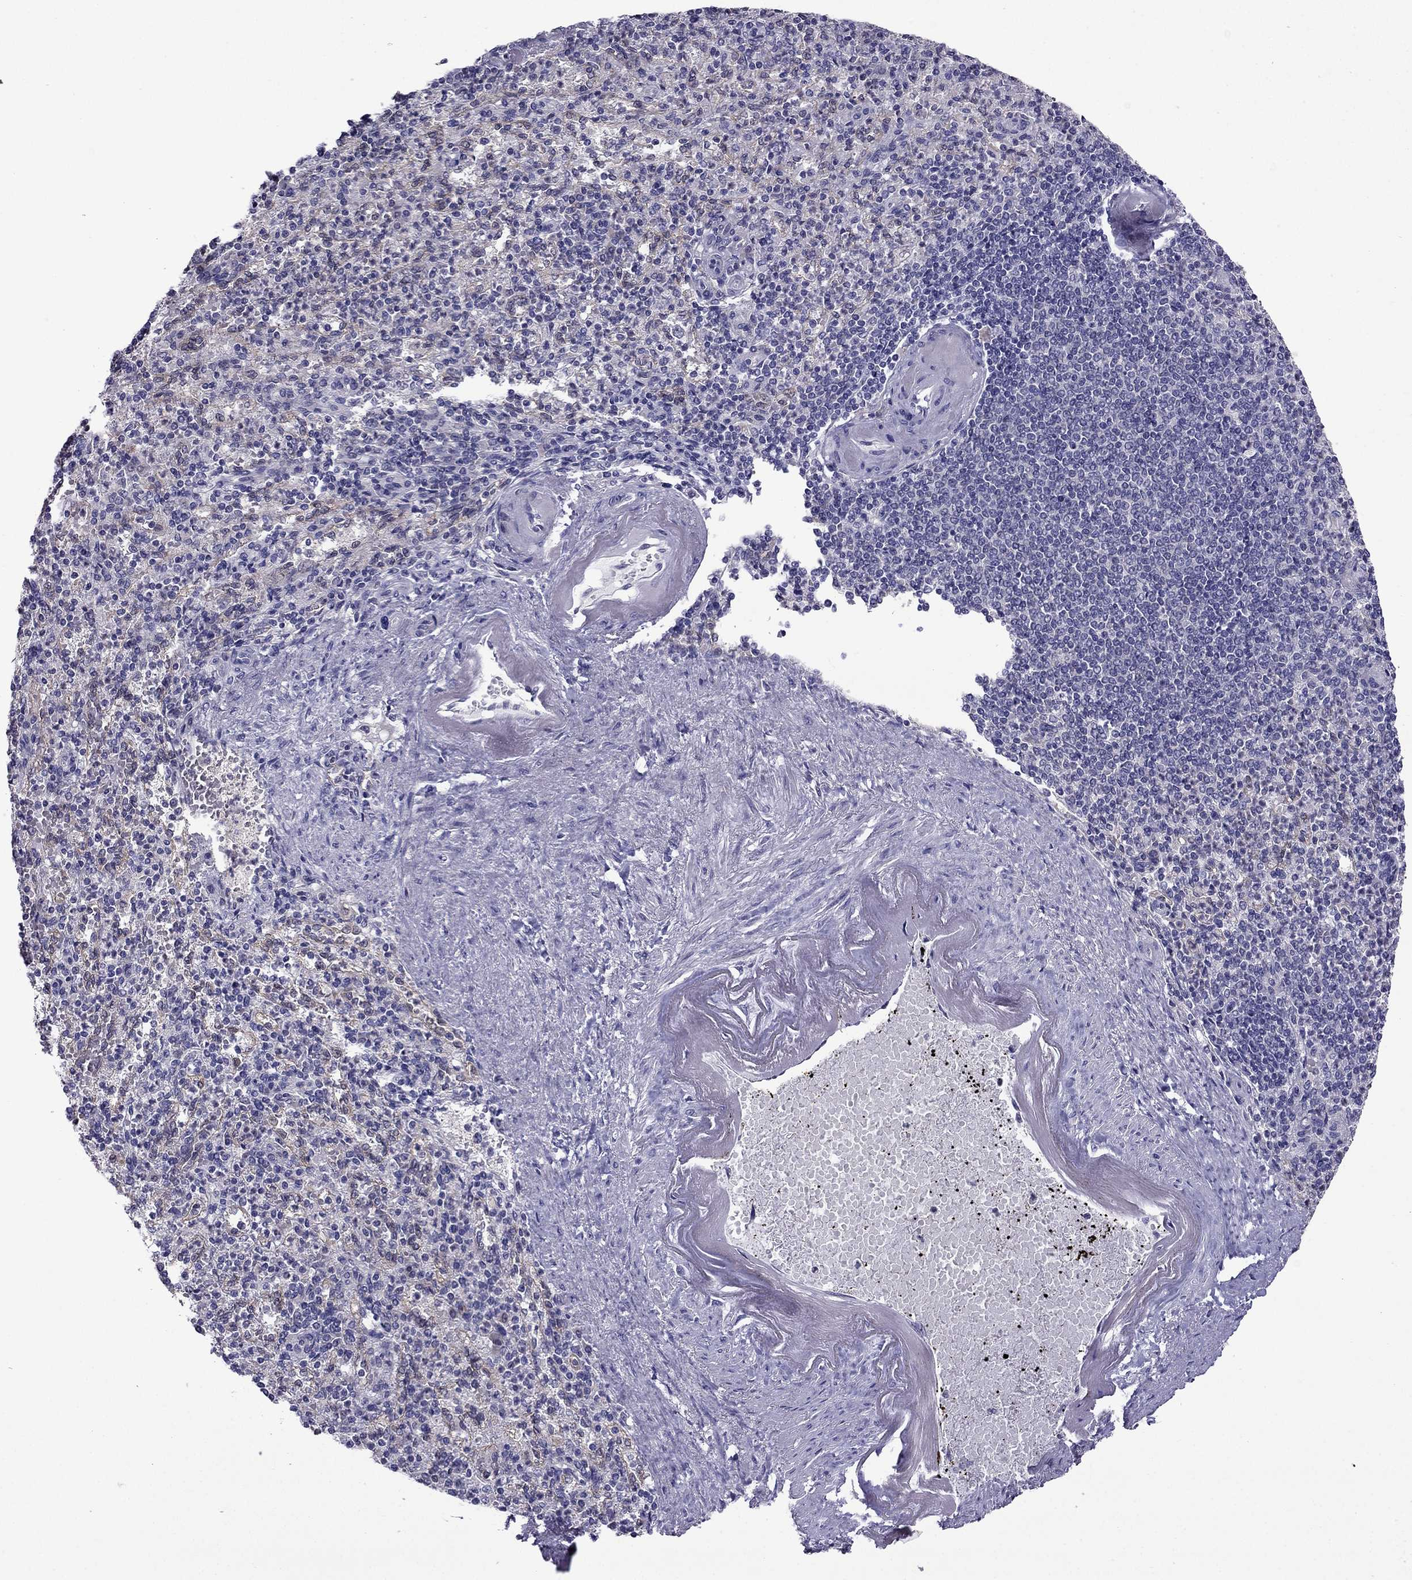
{"staining": {"intensity": "negative", "quantity": "none", "location": "none"}, "tissue": "spleen", "cell_type": "Cells in red pulp", "image_type": "normal", "snomed": [{"axis": "morphology", "description": "Normal tissue, NOS"}, {"axis": "topography", "description": "Spleen"}], "caption": "DAB immunohistochemical staining of benign spleen displays no significant staining in cells in red pulp. (DAB (3,3'-diaminobenzidine) IHC, high magnification).", "gene": "CDK5", "patient": {"sex": "female", "age": 74}}